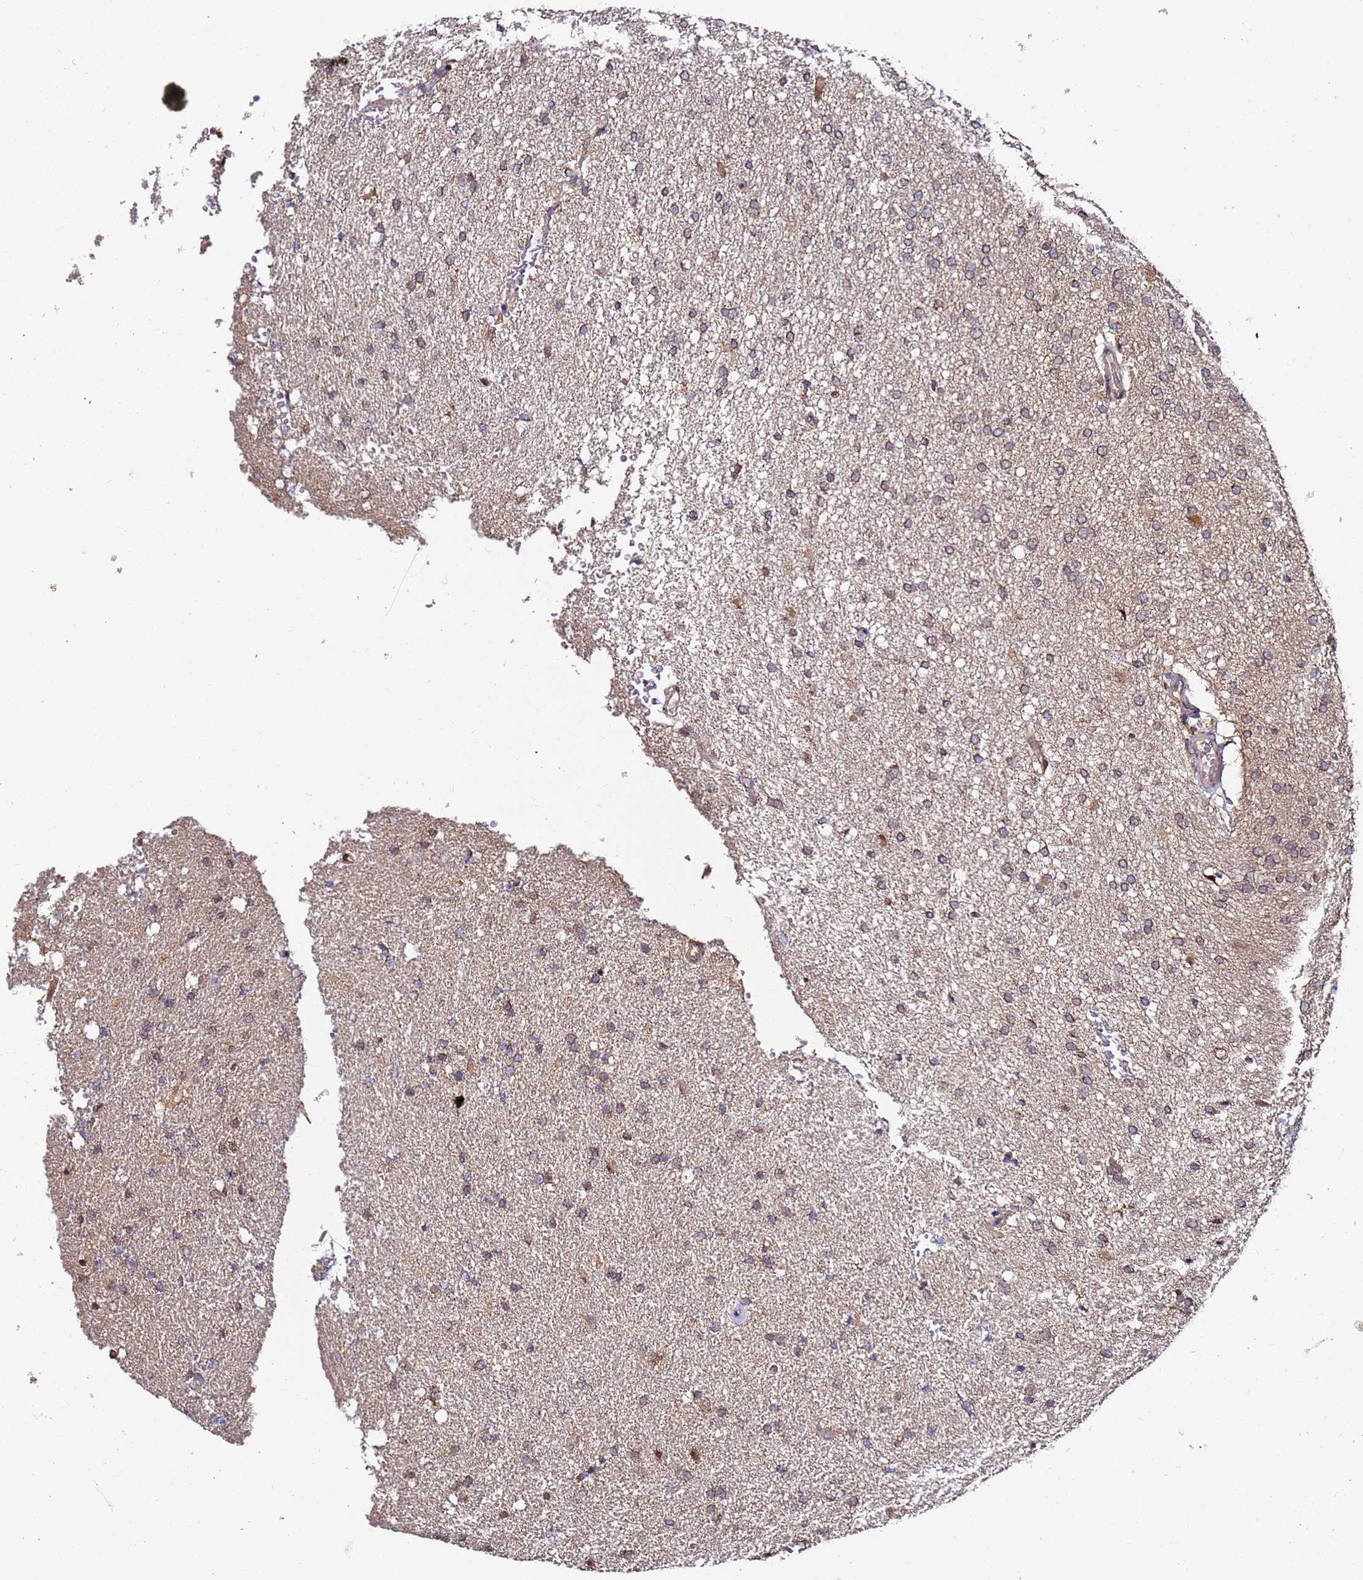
{"staining": {"intensity": "weak", "quantity": "25%-75%", "location": "cytoplasmic/membranous"}, "tissue": "glioma", "cell_type": "Tumor cells", "image_type": "cancer", "snomed": [{"axis": "morphology", "description": "Glioma, malignant, High grade"}, {"axis": "topography", "description": "Brain"}], "caption": "This is a micrograph of IHC staining of glioma, which shows weak positivity in the cytoplasmic/membranous of tumor cells.", "gene": "TP53AIP1", "patient": {"sex": "male", "age": 72}}